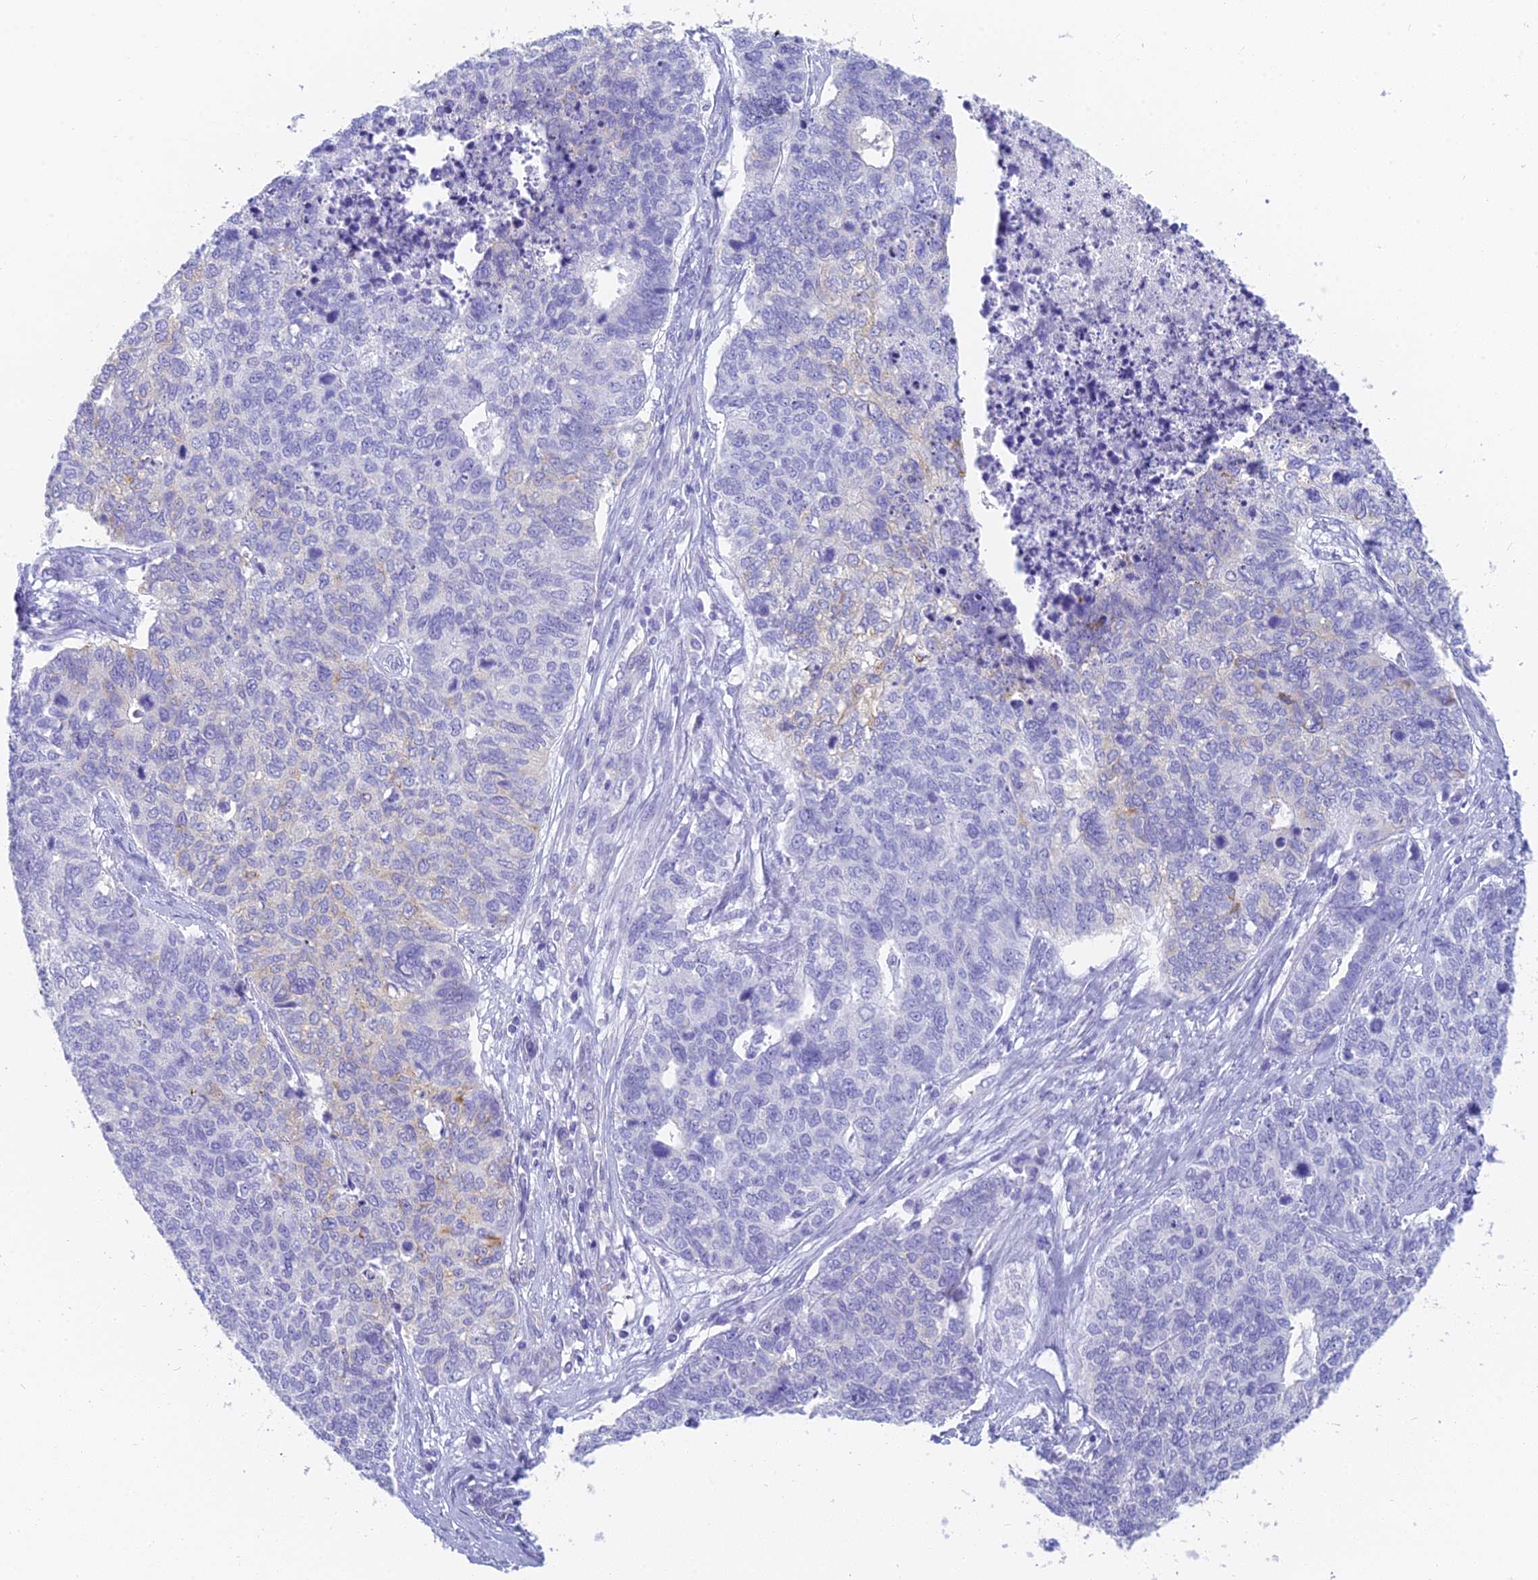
{"staining": {"intensity": "negative", "quantity": "none", "location": "none"}, "tissue": "cervical cancer", "cell_type": "Tumor cells", "image_type": "cancer", "snomed": [{"axis": "morphology", "description": "Squamous cell carcinoma, NOS"}, {"axis": "topography", "description": "Cervix"}], "caption": "Human squamous cell carcinoma (cervical) stained for a protein using immunohistochemistry reveals no positivity in tumor cells.", "gene": "SLC36A2", "patient": {"sex": "female", "age": 63}}